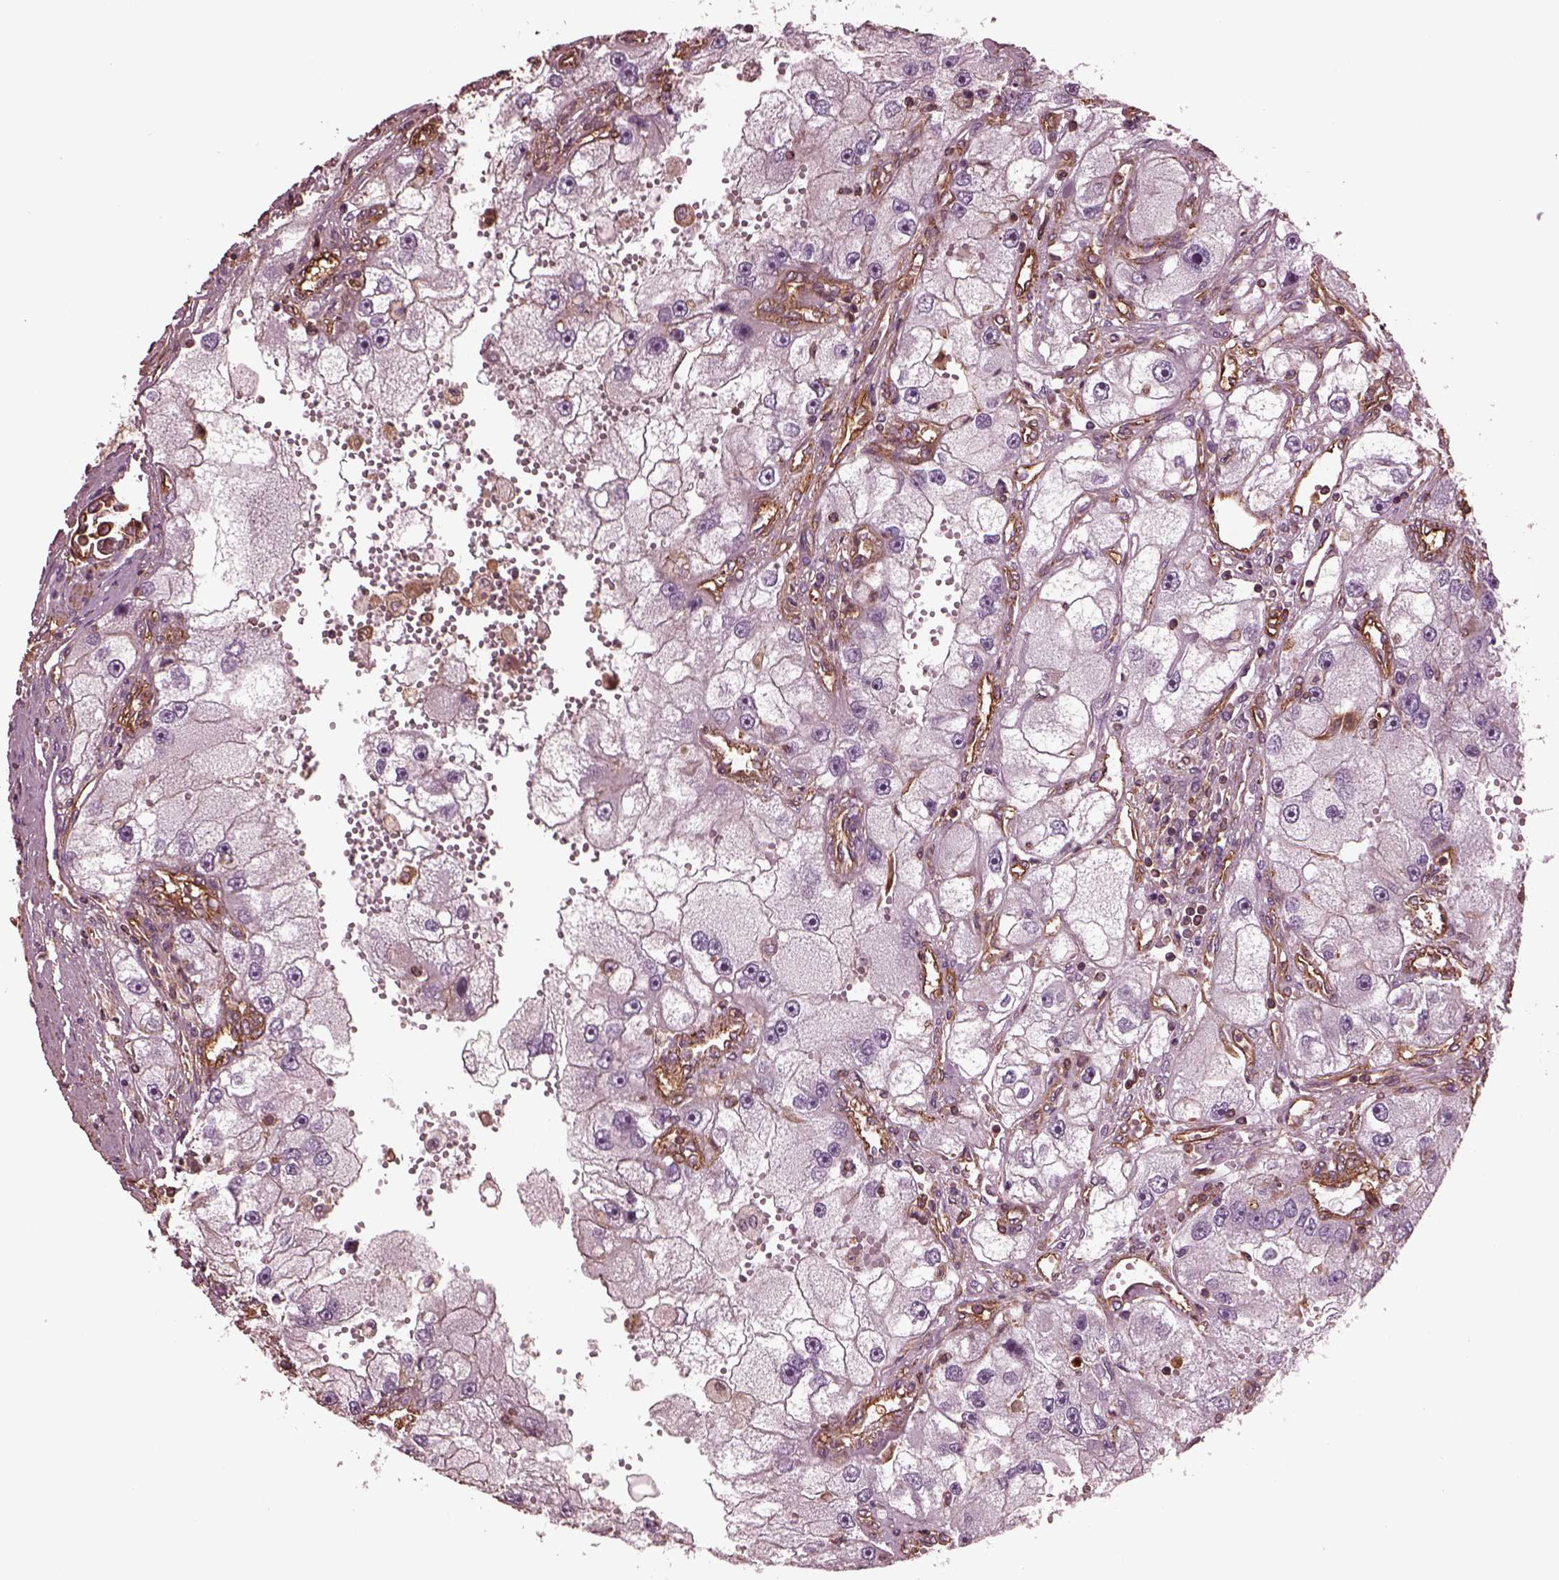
{"staining": {"intensity": "weak", "quantity": "25%-75%", "location": "cytoplasmic/membranous"}, "tissue": "renal cancer", "cell_type": "Tumor cells", "image_type": "cancer", "snomed": [{"axis": "morphology", "description": "Adenocarcinoma, NOS"}, {"axis": "topography", "description": "Kidney"}], "caption": "Weak cytoplasmic/membranous positivity is appreciated in about 25%-75% of tumor cells in adenocarcinoma (renal).", "gene": "MYL6", "patient": {"sex": "male", "age": 63}}